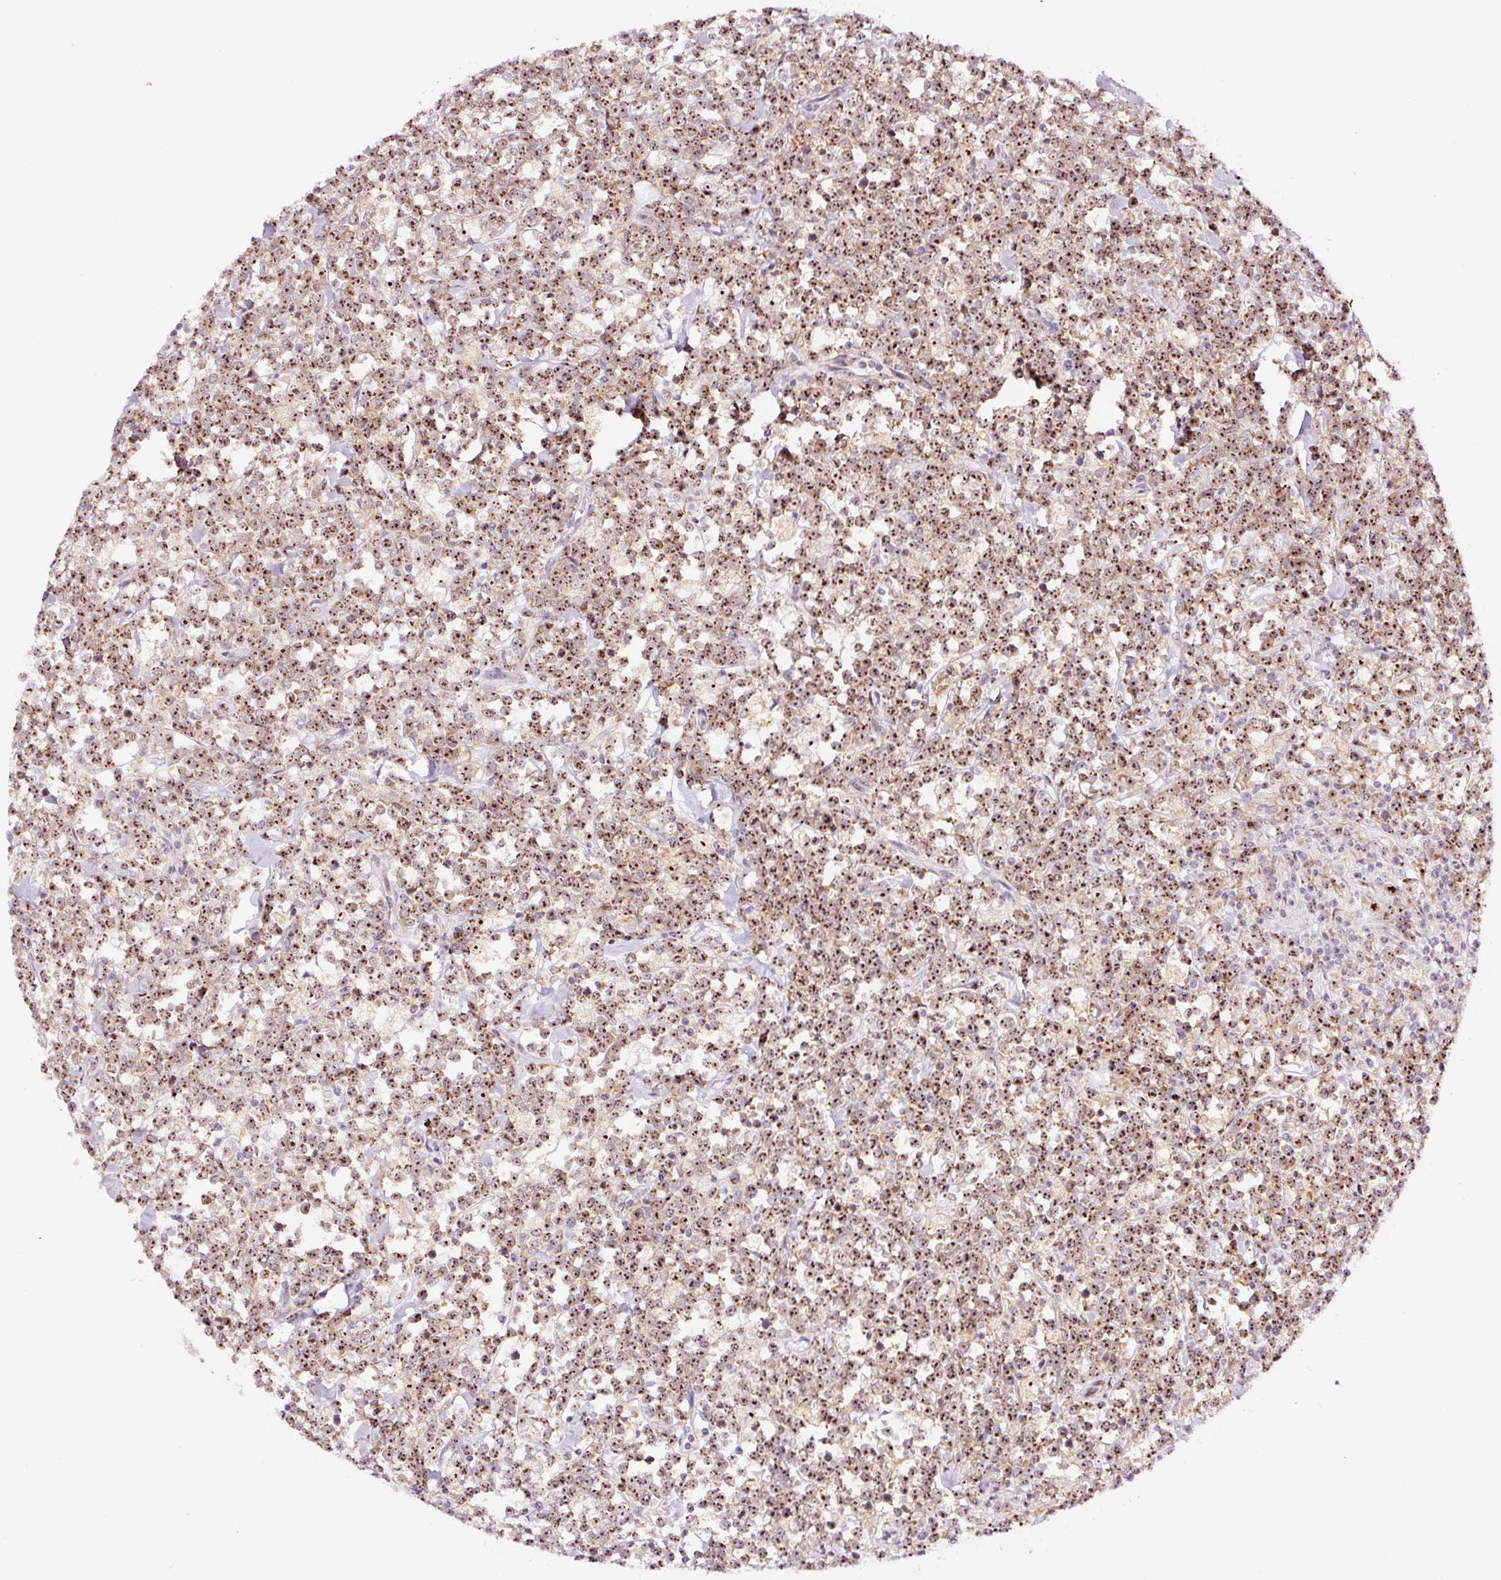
{"staining": {"intensity": "moderate", "quantity": ">75%", "location": "cytoplasmic/membranous,nuclear"}, "tissue": "lymphoma", "cell_type": "Tumor cells", "image_type": "cancer", "snomed": [{"axis": "morphology", "description": "Malignant lymphoma, non-Hodgkin's type, High grade"}, {"axis": "topography", "description": "Small intestine"}, {"axis": "topography", "description": "Colon"}], "caption": "Immunohistochemistry of high-grade malignant lymphoma, non-Hodgkin's type reveals medium levels of moderate cytoplasmic/membranous and nuclear positivity in about >75% of tumor cells. The staining was performed using DAB (3,3'-diaminobenzidine), with brown indicating positive protein expression. Nuclei are stained blue with hematoxylin.", "gene": "GNL3", "patient": {"sex": "male", "age": 8}}